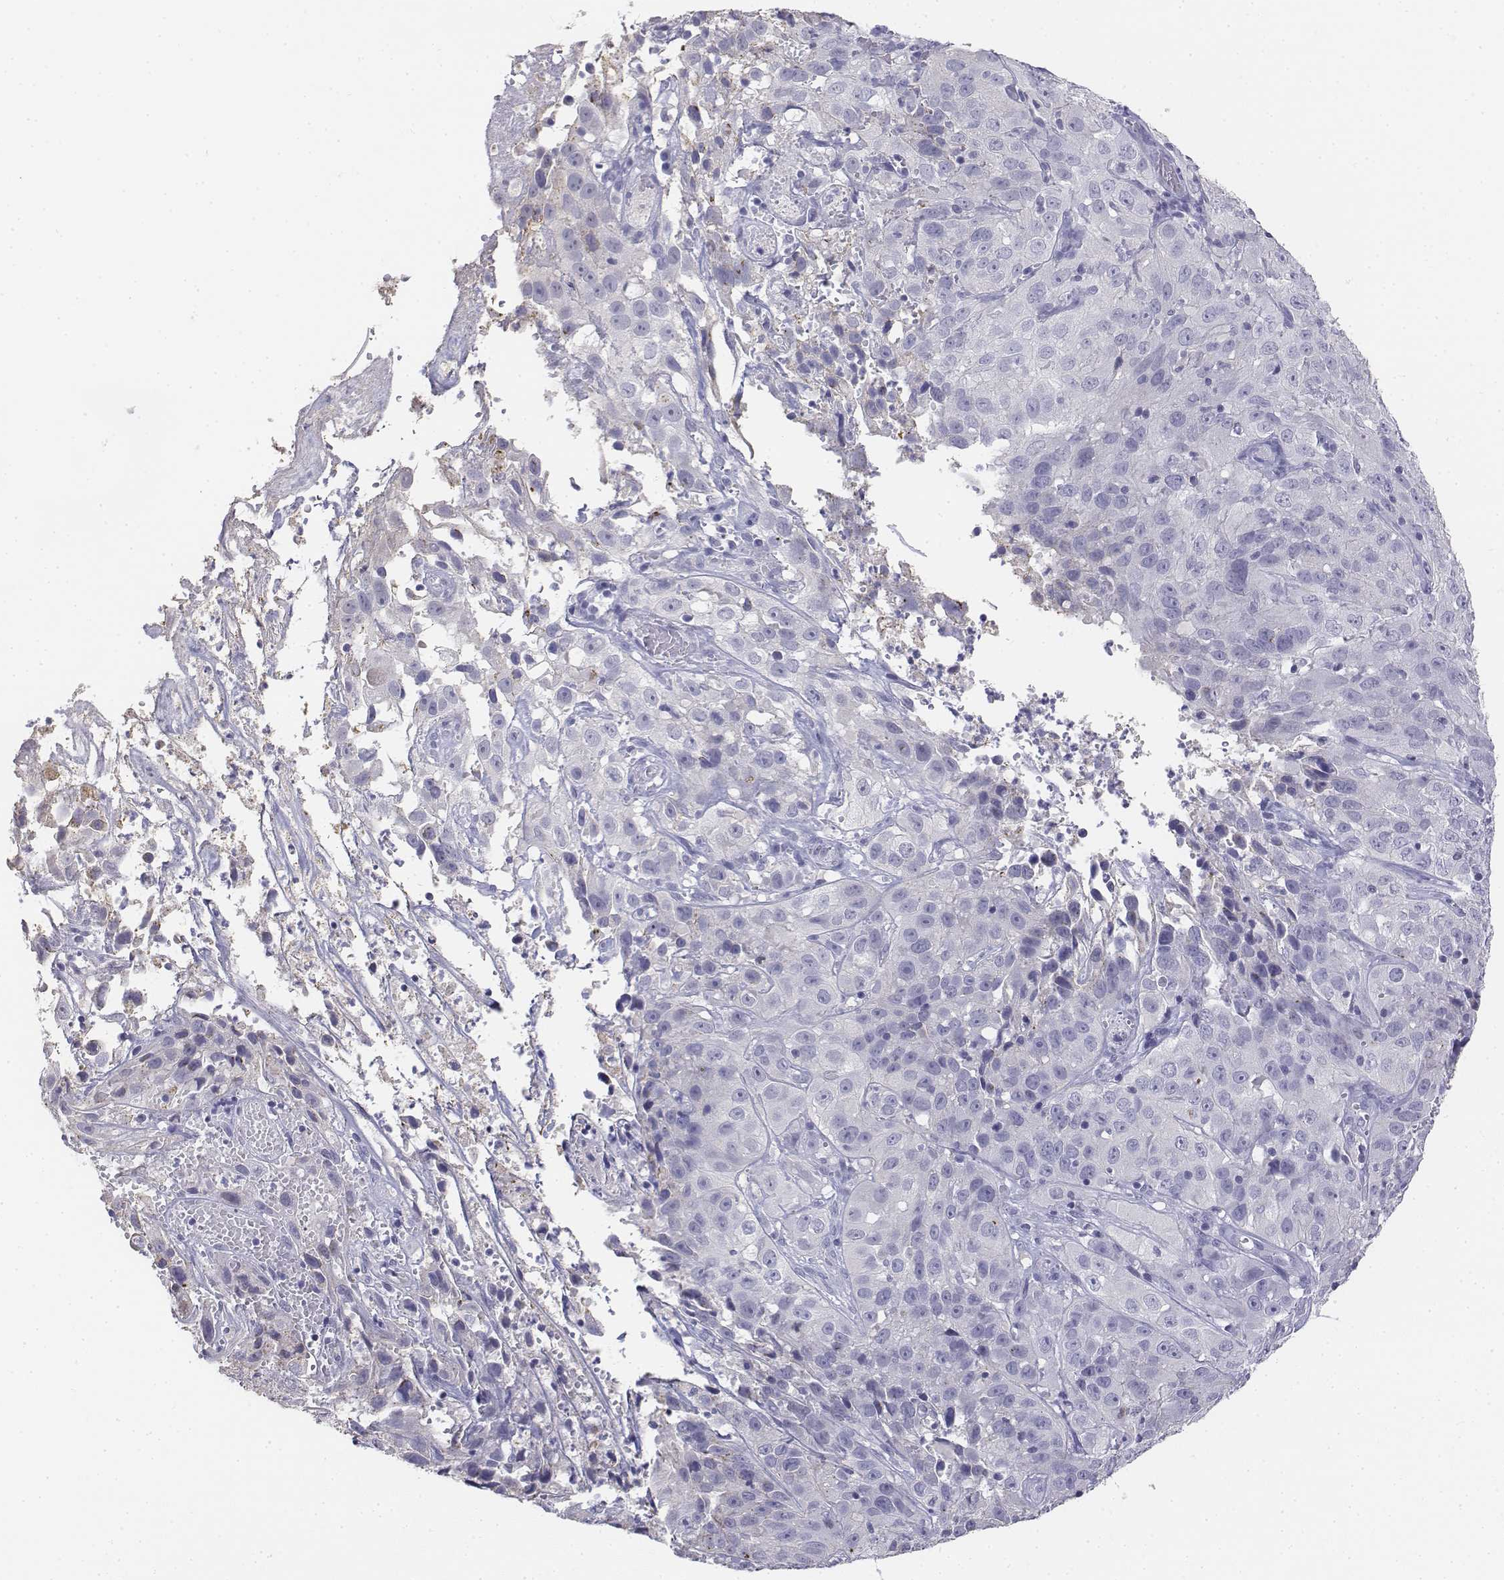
{"staining": {"intensity": "negative", "quantity": "none", "location": "none"}, "tissue": "cervical cancer", "cell_type": "Tumor cells", "image_type": "cancer", "snomed": [{"axis": "morphology", "description": "Squamous cell carcinoma, NOS"}, {"axis": "topography", "description": "Cervix"}], "caption": "DAB immunohistochemical staining of cervical cancer reveals no significant staining in tumor cells.", "gene": "LGSN", "patient": {"sex": "female", "age": 32}}